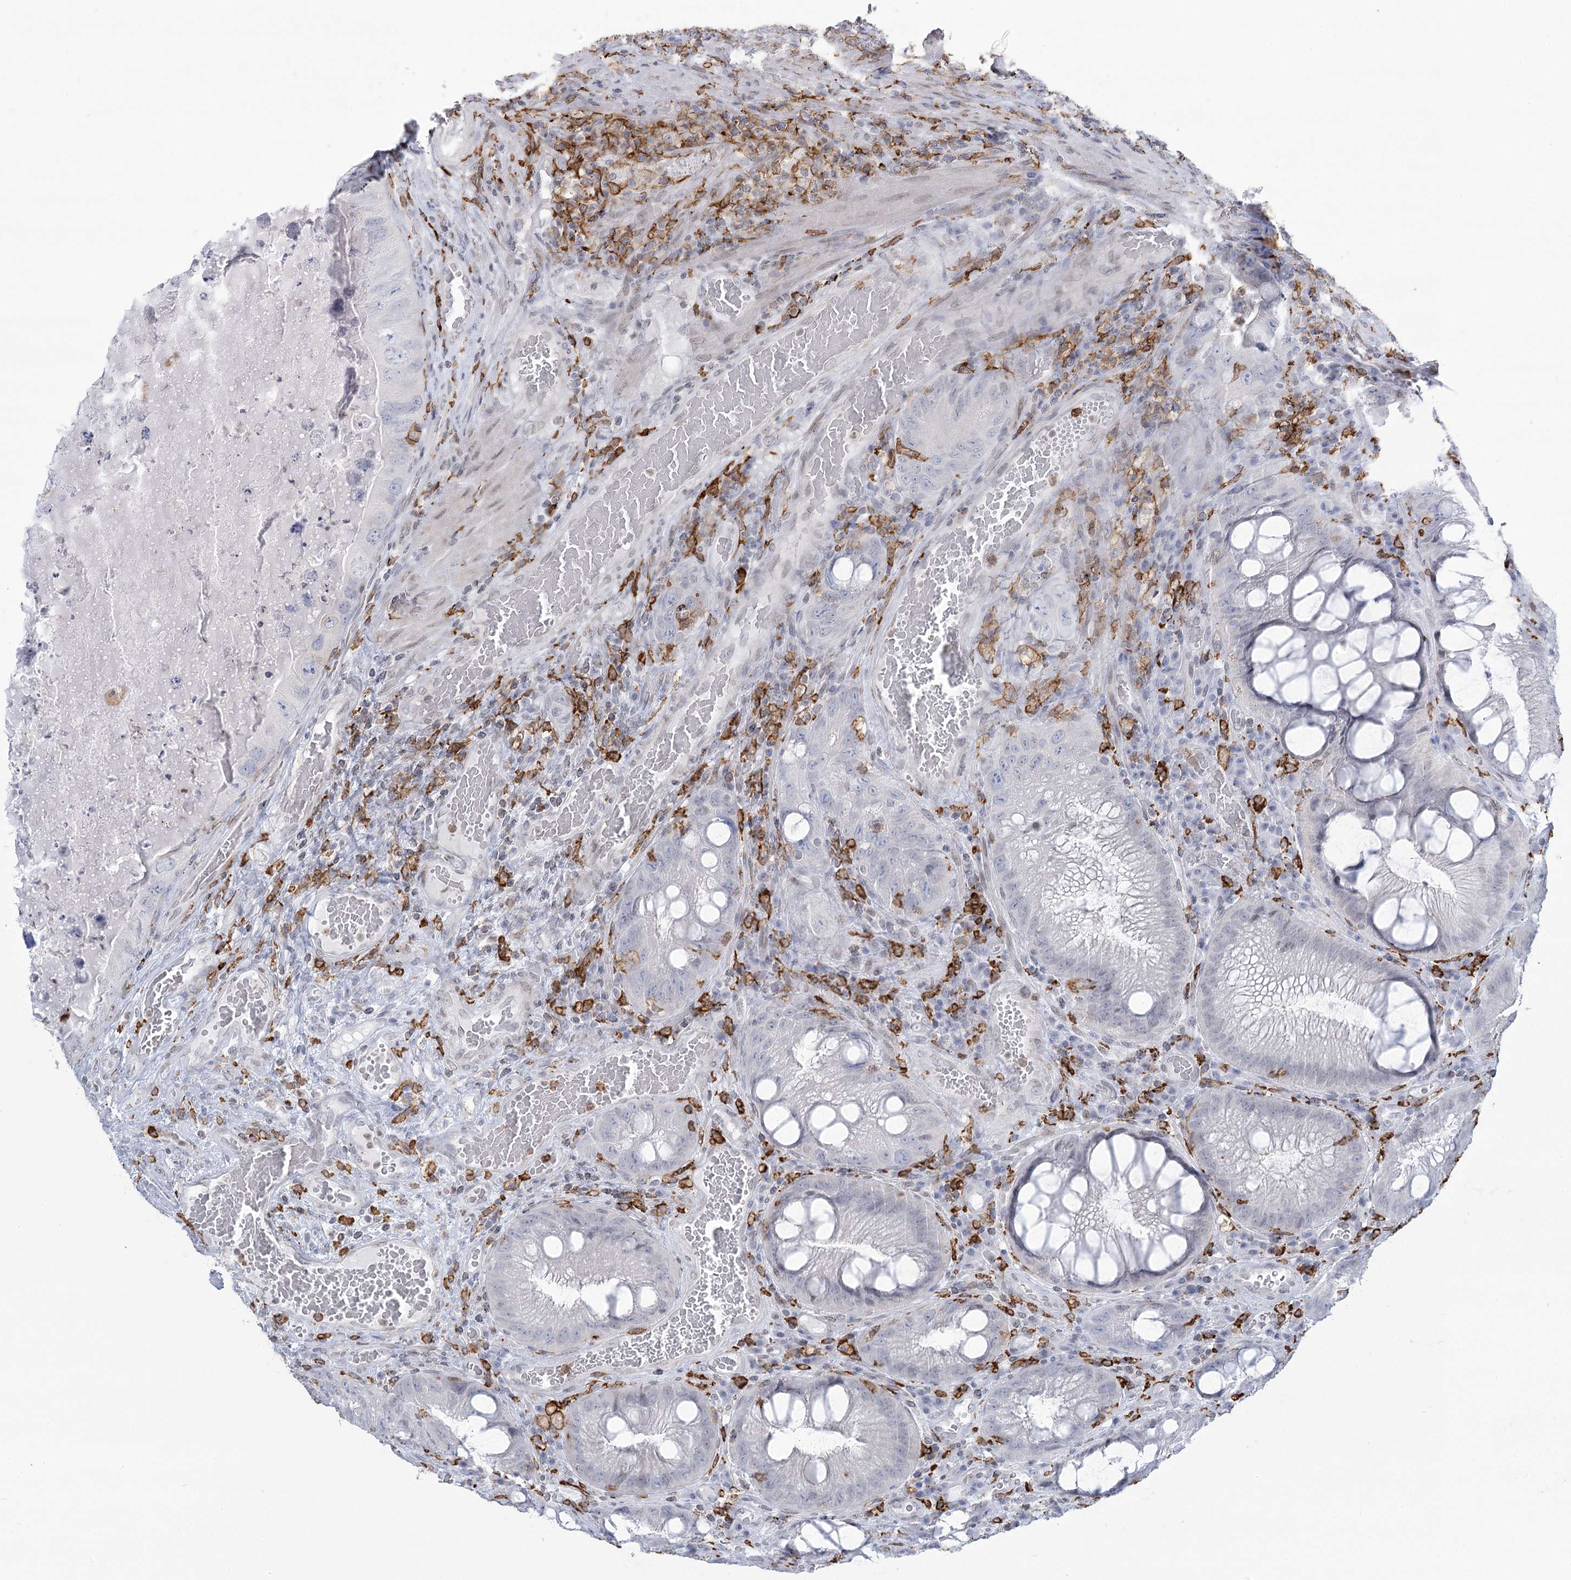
{"staining": {"intensity": "negative", "quantity": "none", "location": "none"}, "tissue": "colorectal cancer", "cell_type": "Tumor cells", "image_type": "cancer", "snomed": [{"axis": "morphology", "description": "Adenocarcinoma, NOS"}, {"axis": "topography", "description": "Rectum"}], "caption": "Colorectal cancer was stained to show a protein in brown. There is no significant positivity in tumor cells.", "gene": "C11orf1", "patient": {"sex": "male", "age": 63}}